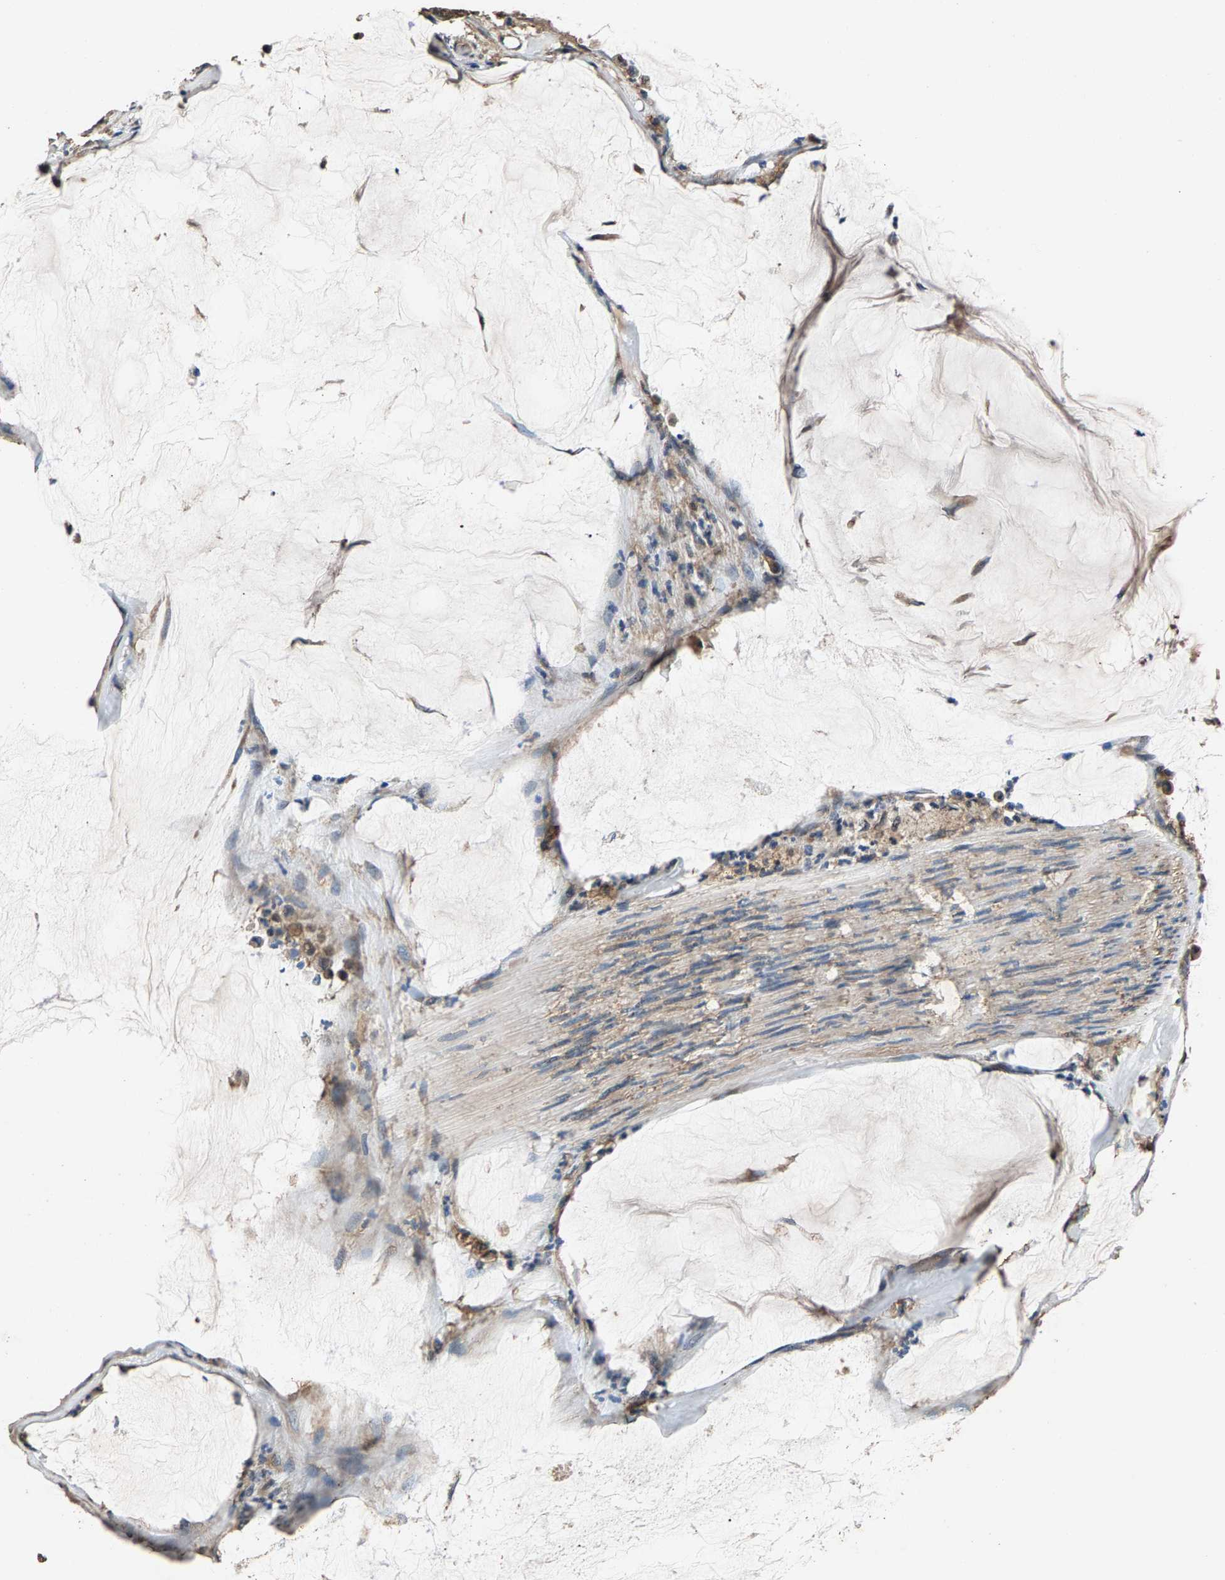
{"staining": {"intensity": "weak", "quantity": ">75%", "location": "cytoplasmic/membranous"}, "tissue": "pancreatic cancer", "cell_type": "Tumor cells", "image_type": "cancer", "snomed": [{"axis": "morphology", "description": "Adenocarcinoma, NOS"}, {"axis": "topography", "description": "Pancreas"}], "caption": "The immunohistochemical stain shows weak cytoplasmic/membranous staining in tumor cells of adenocarcinoma (pancreatic) tissue. (DAB (3,3'-diaminobenzidine) = brown stain, brightfield microscopy at high magnification).", "gene": "MRPL27", "patient": {"sex": "male", "age": 41}}